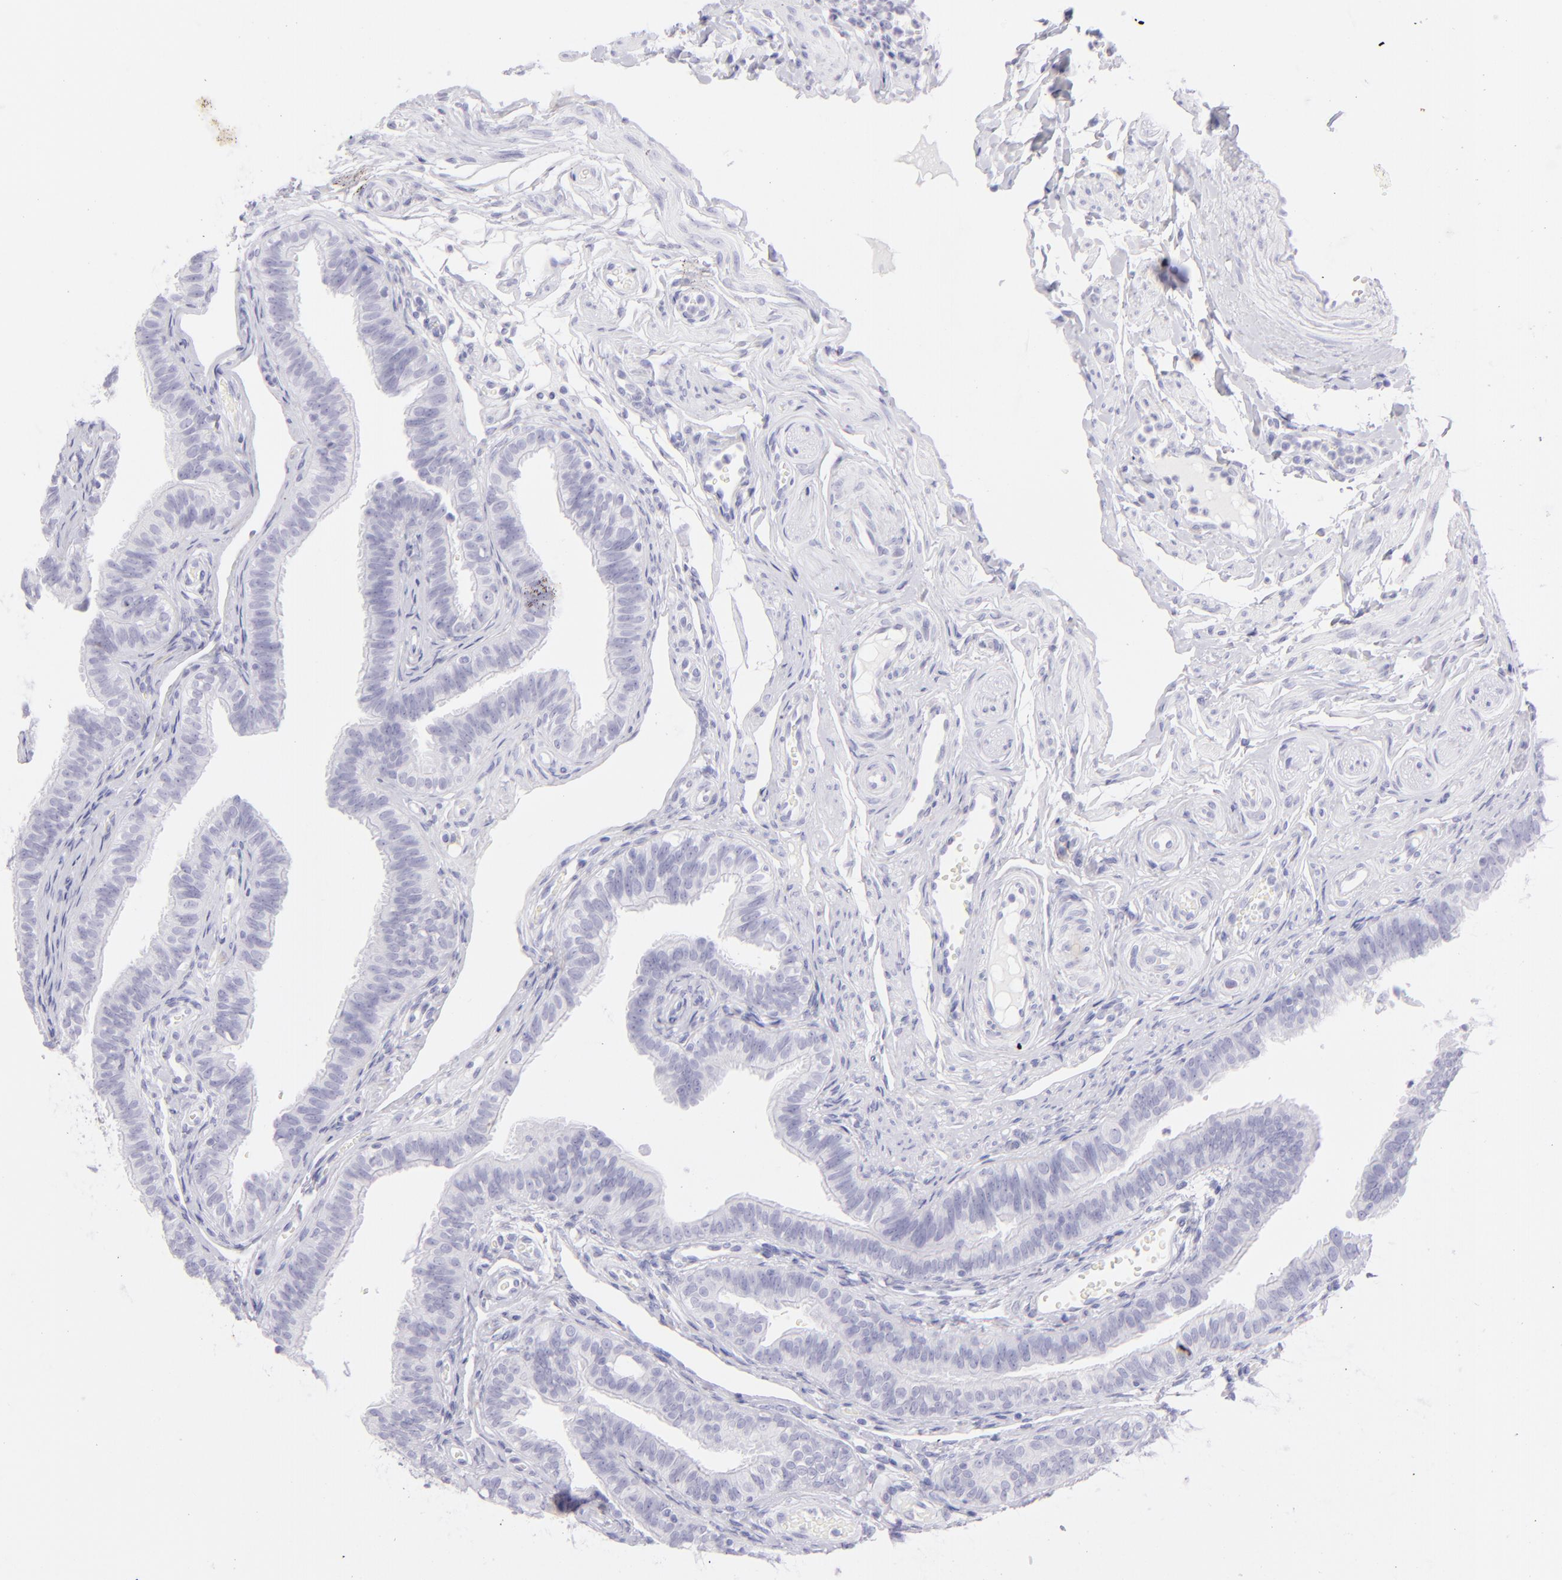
{"staining": {"intensity": "negative", "quantity": "none", "location": "none"}, "tissue": "fallopian tube", "cell_type": "Glandular cells", "image_type": "normal", "snomed": [{"axis": "morphology", "description": "Normal tissue, NOS"}, {"axis": "morphology", "description": "Dermoid, NOS"}, {"axis": "topography", "description": "Fallopian tube"}], "caption": "The micrograph reveals no staining of glandular cells in normal fallopian tube.", "gene": "CD72", "patient": {"sex": "female", "age": 33}}